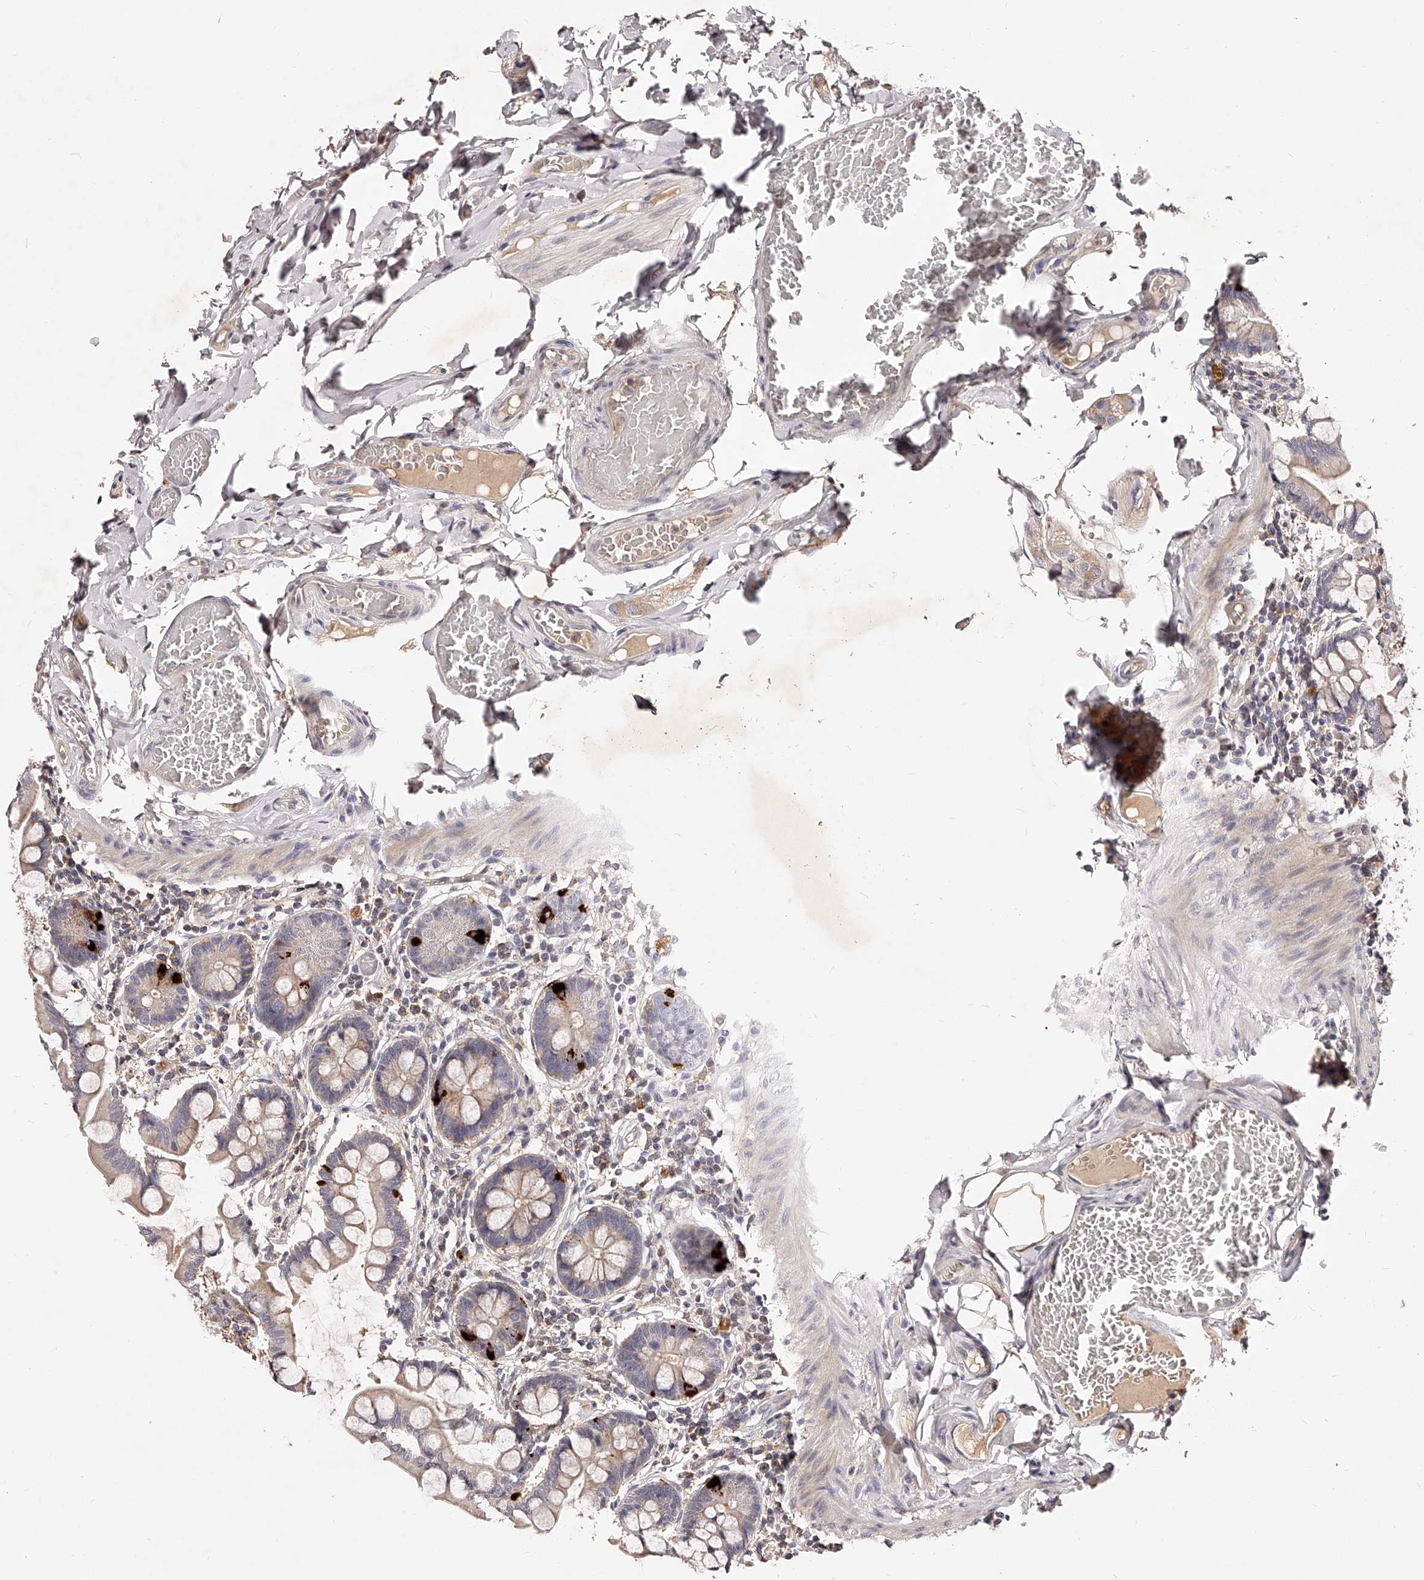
{"staining": {"intensity": "strong", "quantity": "<25%", "location": "cytoplasmic/membranous"}, "tissue": "small intestine", "cell_type": "Glandular cells", "image_type": "normal", "snomed": [{"axis": "morphology", "description": "Normal tissue, NOS"}, {"axis": "topography", "description": "Small intestine"}], "caption": "Protein expression analysis of benign human small intestine reveals strong cytoplasmic/membranous staining in about <25% of glandular cells.", "gene": "PHACTR1", "patient": {"sex": "male", "age": 41}}